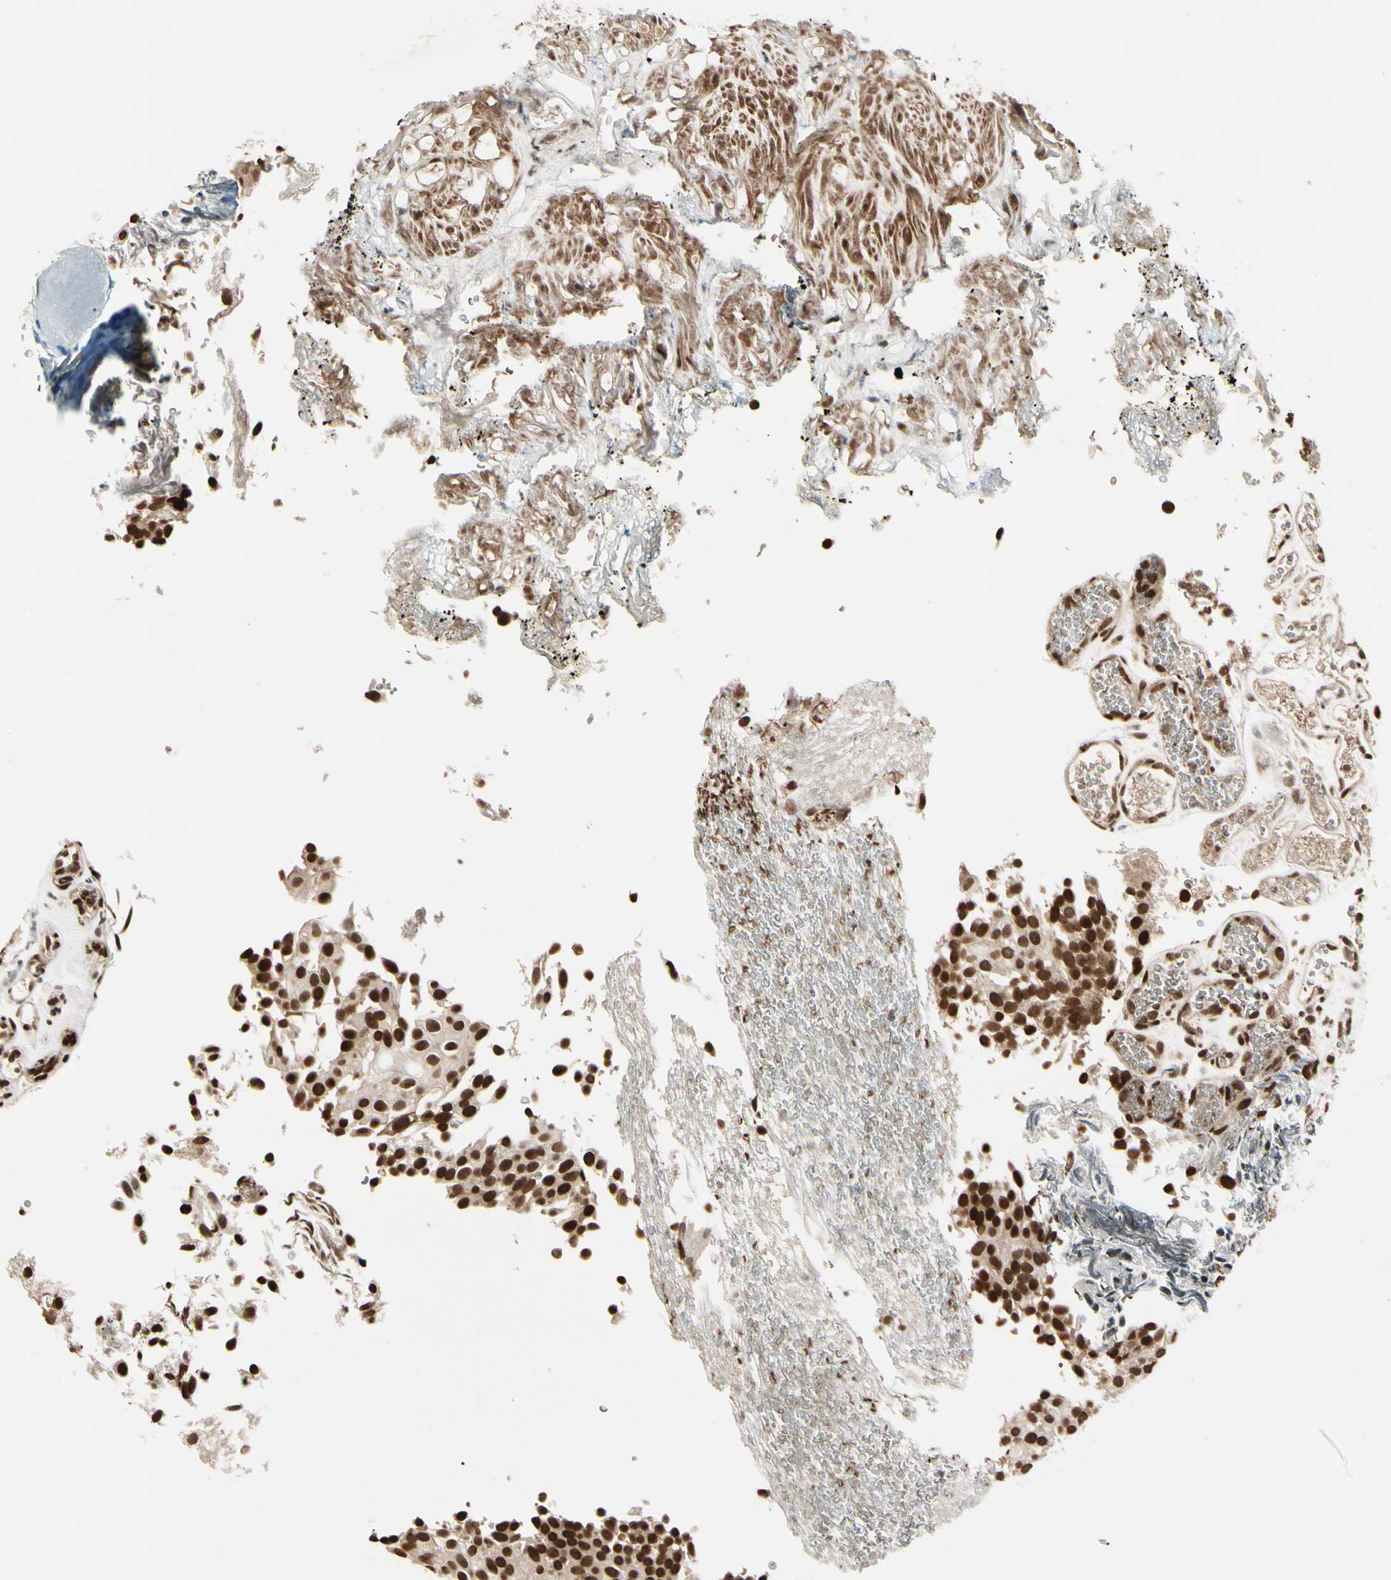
{"staining": {"intensity": "strong", "quantity": ">75%", "location": "nuclear"}, "tissue": "urothelial cancer", "cell_type": "Tumor cells", "image_type": "cancer", "snomed": [{"axis": "morphology", "description": "Urothelial carcinoma, Low grade"}, {"axis": "topography", "description": "Urinary bladder"}], "caption": "A micrograph showing strong nuclear expression in about >75% of tumor cells in urothelial cancer, as visualized by brown immunohistochemical staining.", "gene": "CHAMP1", "patient": {"sex": "male", "age": 78}}